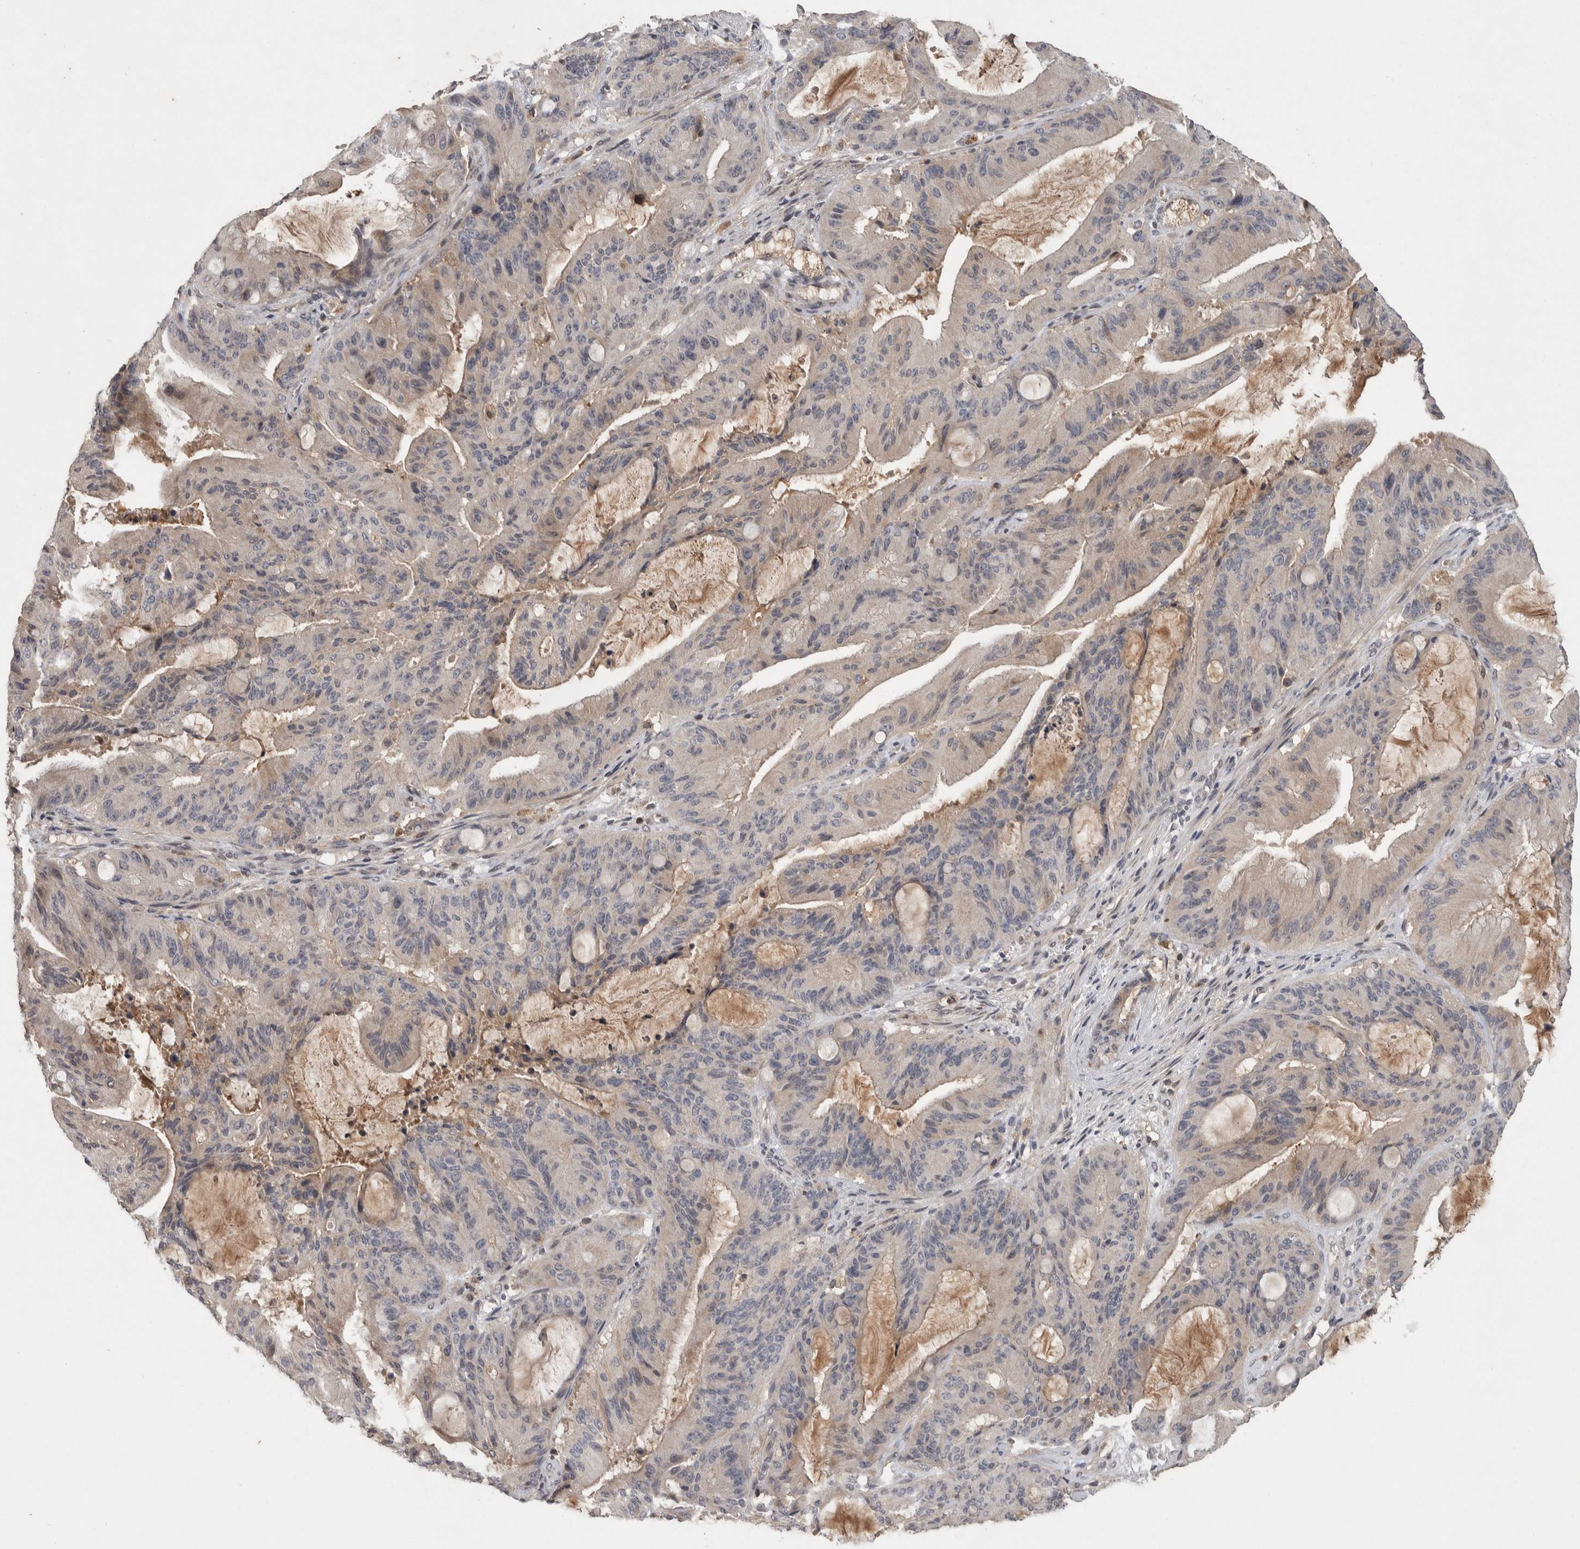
{"staining": {"intensity": "weak", "quantity": "<25%", "location": "cytoplasmic/membranous"}, "tissue": "liver cancer", "cell_type": "Tumor cells", "image_type": "cancer", "snomed": [{"axis": "morphology", "description": "Normal tissue, NOS"}, {"axis": "morphology", "description": "Cholangiocarcinoma"}, {"axis": "topography", "description": "Liver"}, {"axis": "topography", "description": "Peripheral nerve tissue"}], "caption": "DAB immunohistochemical staining of human liver cancer displays no significant staining in tumor cells.", "gene": "CHRM3", "patient": {"sex": "female", "age": 73}}